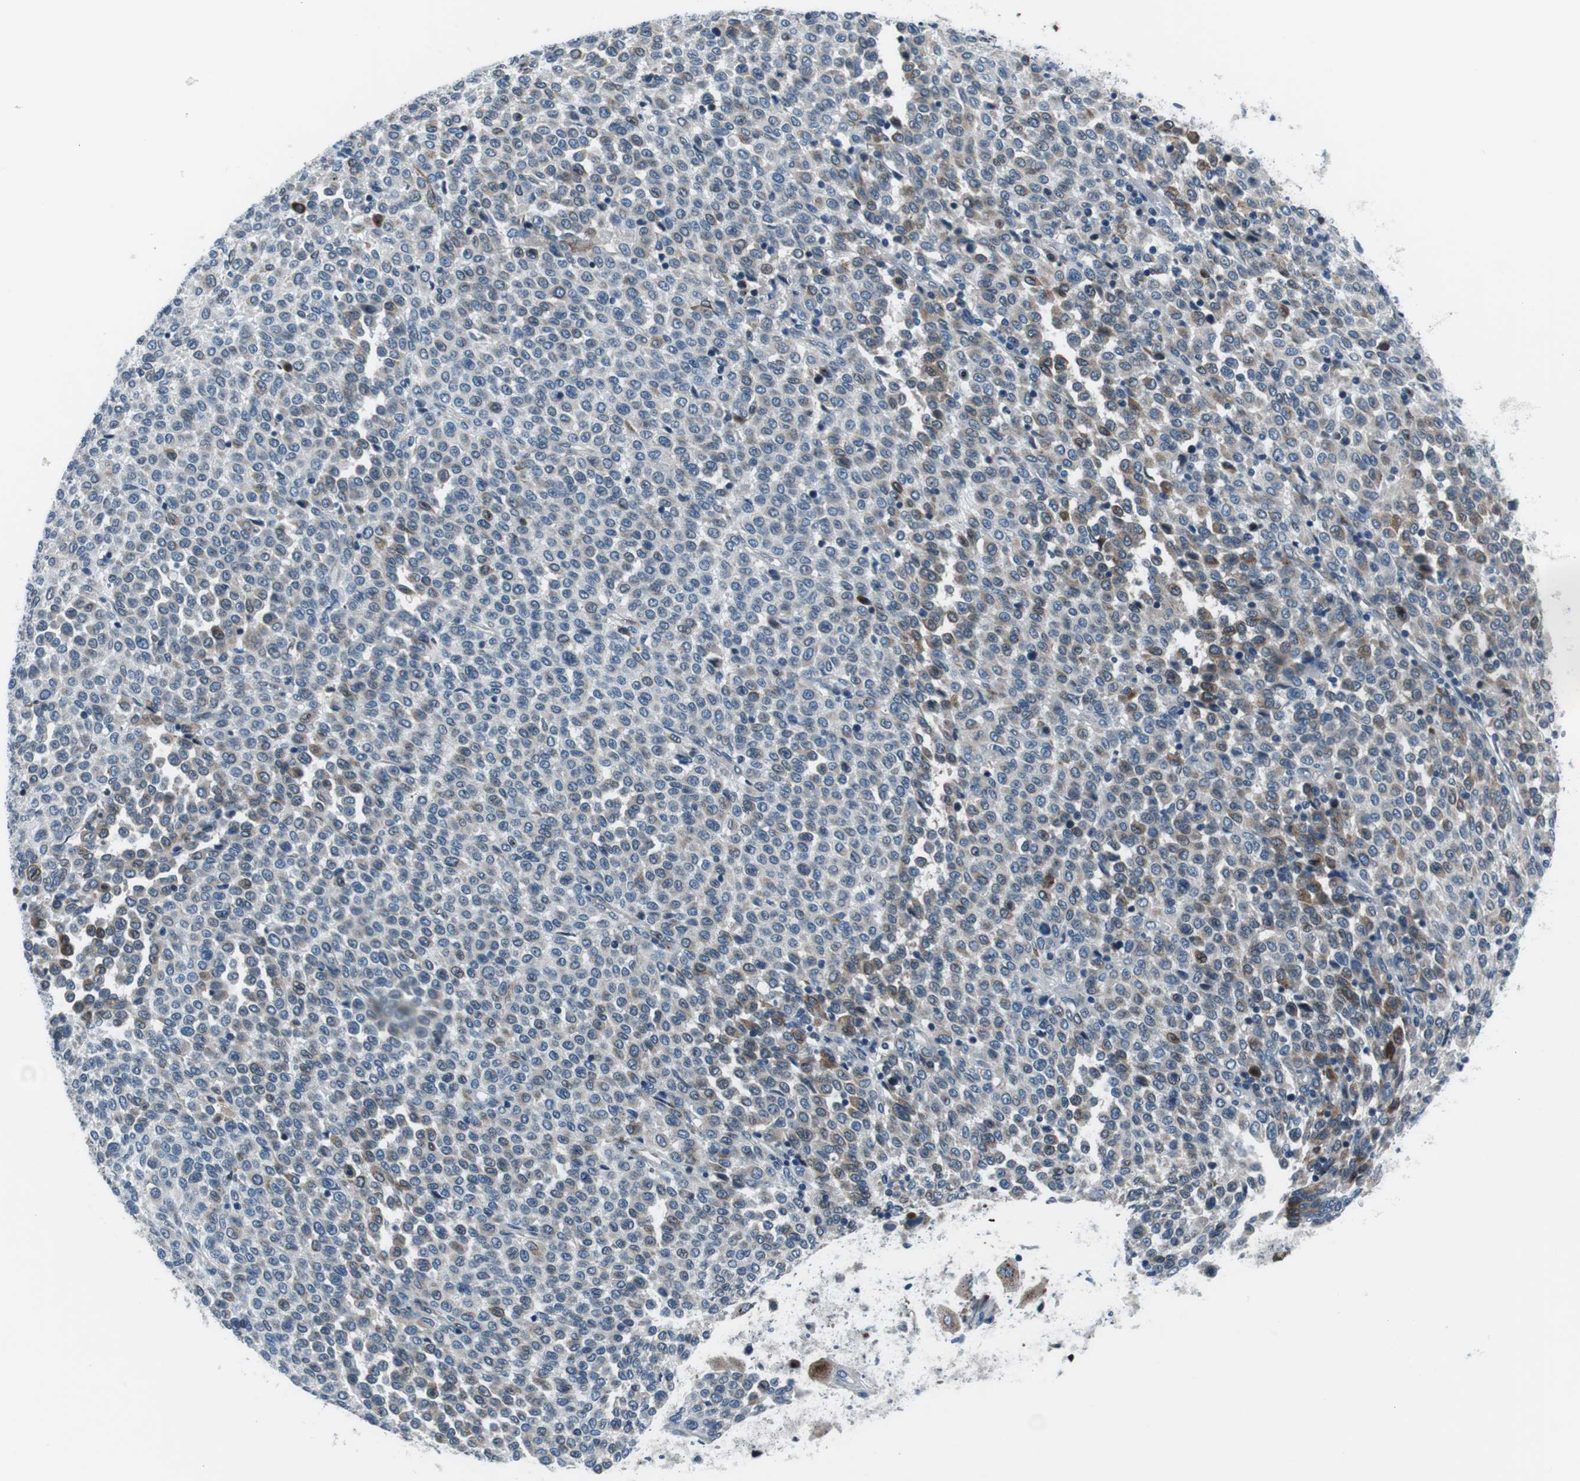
{"staining": {"intensity": "moderate", "quantity": "<25%", "location": "cytoplasmic/membranous"}, "tissue": "melanoma", "cell_type": "Tumor cells", "image_type": "cancer", "snomed": [{"axis": "morphology", "description": "Malignant melanoma, Metastatic site"}, {"axis": "topography", "description": "Pancreas"}], "caption": "Tumor cells display moderate cytoplasmic/membranous expression in about <25% of cells in melanoma.", "gene": "NUCB2", "patient": {"sex": "female", "age": 30}}